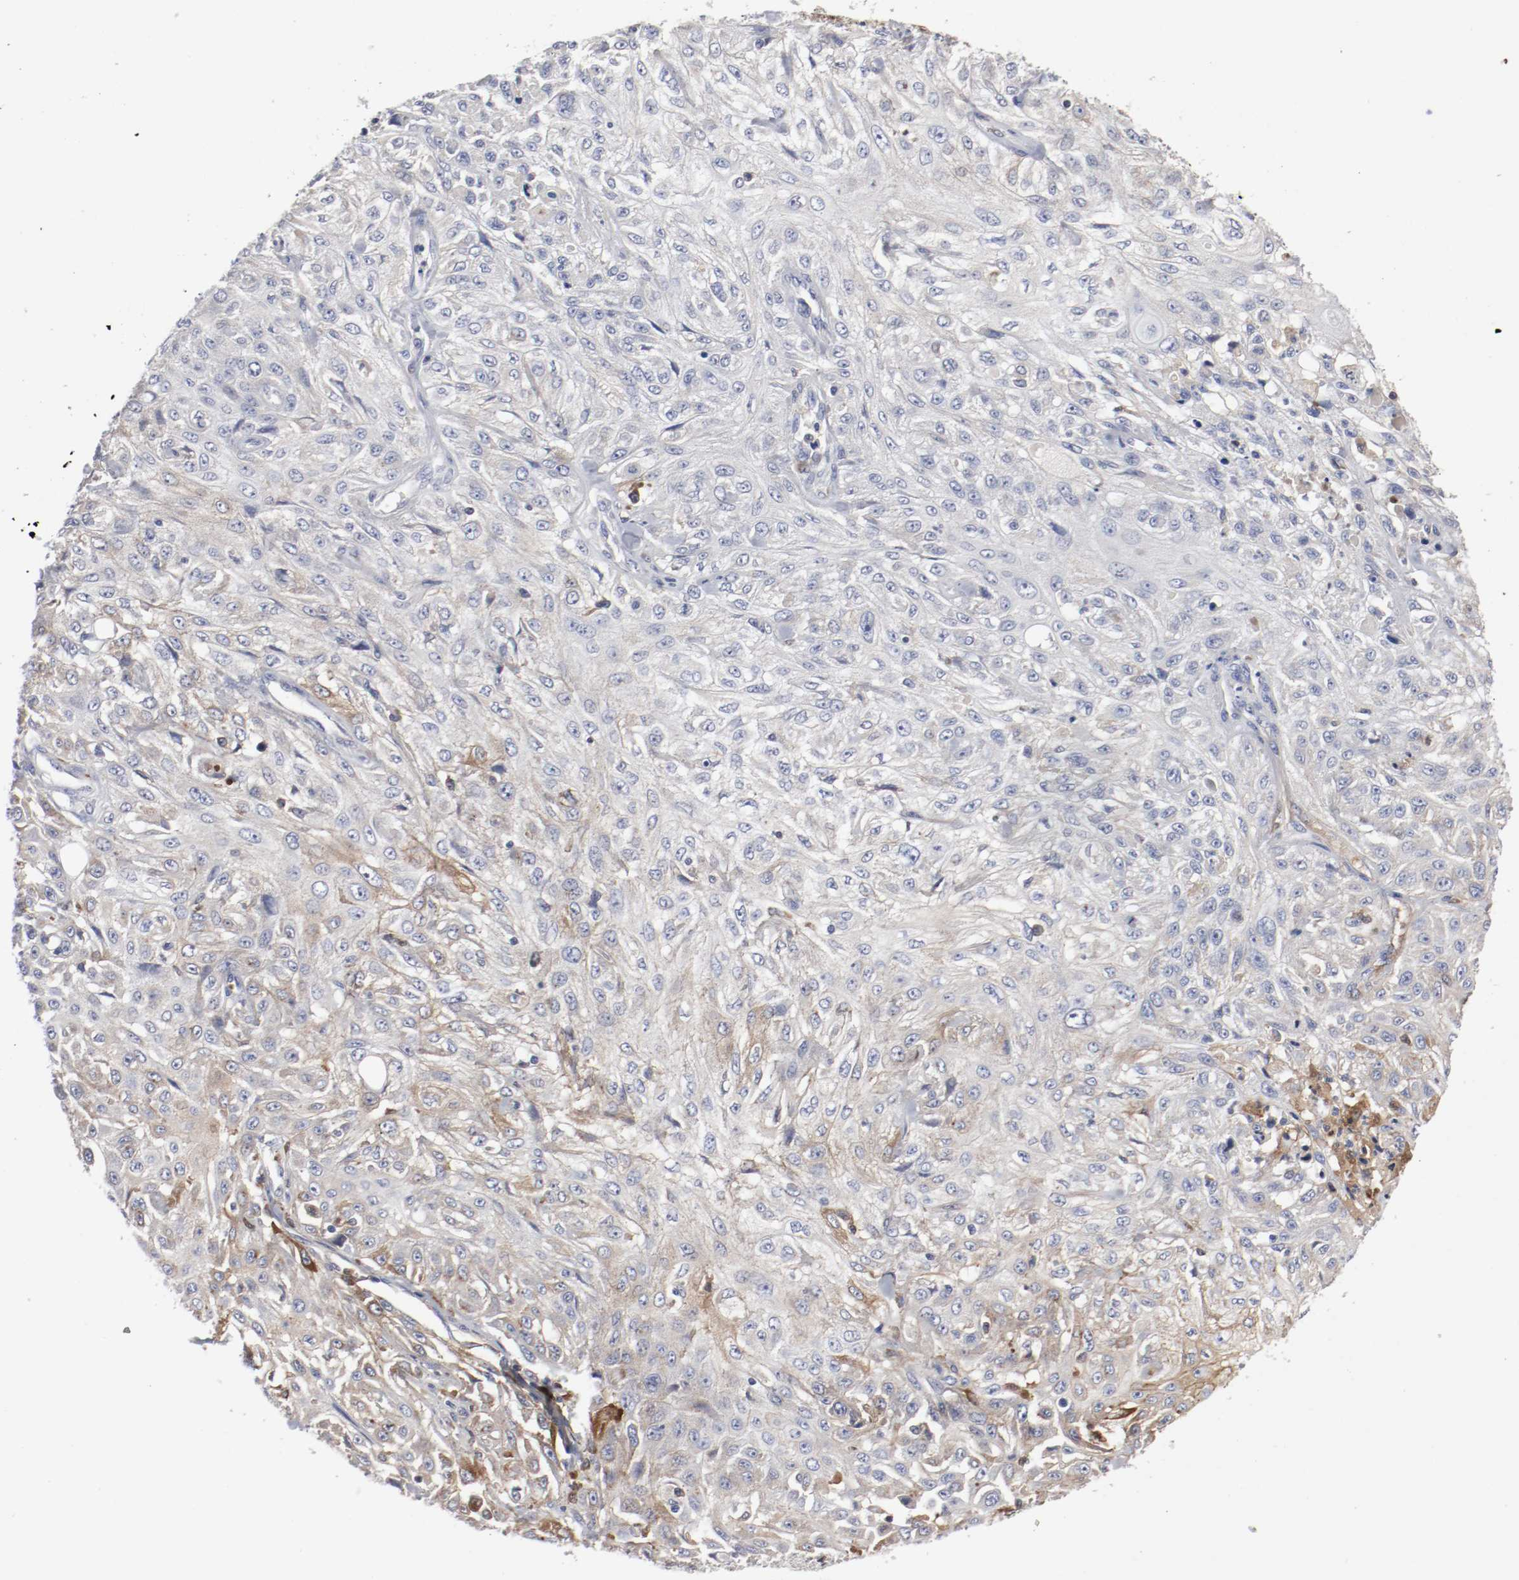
{"staining": {"intensity": "moderate", "quantity": "25%-75%", "location": "cytoplasmic/membranous"}, "tissue": "skin cancer", "cell_type": "Tumor cells", "image_type": "cancer", "snomed": [{"axis": "morphology", "description": "Squamous cell carcinoma, NOS"}, {"axis": "topography", "description": "Skin"}], "caption": "Tumor cells show medium levels of moderate cytoplasmic/membranous positivity in approximately 25%-75% of cells in skin squamous cell carcinoma.", "gene": "FGFBP1", "patient": {"sex": "male", "age": 75}}